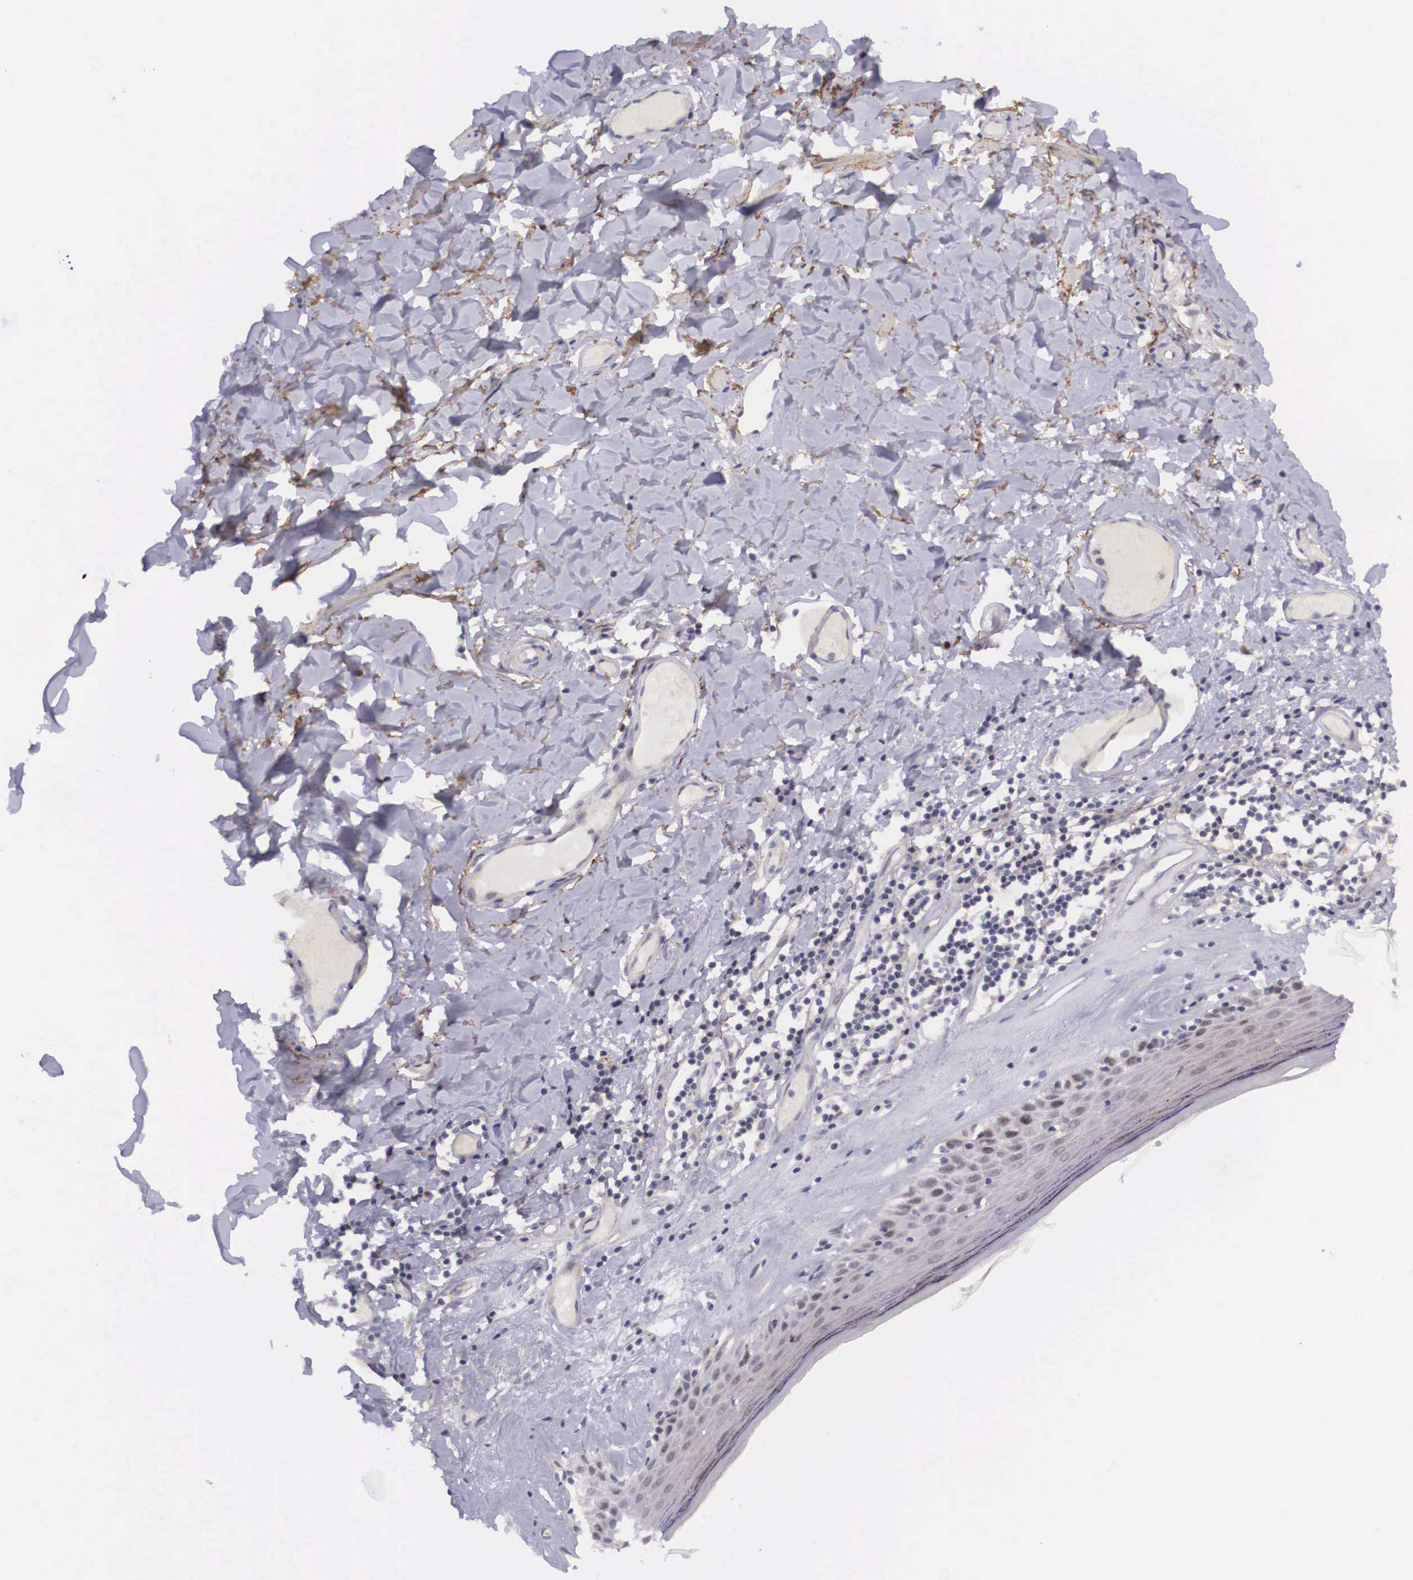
{"staining": {"intensity": "moderate", "quantity": "25%-75%", "location": "cytoplasmic/membranous"}, "tissue": "skin", "cell_type": "Epidermal cells", "image_type": "normal", "snomed": [{"axis": "morphology", "description": "Normal tissue, NOS"}, {"axis": "topography", "description": "Vascular tissue"}, {"axis": "topography", "description": "Vulva"}, {"axis": "topography", "description": "Peripheral nerve tissue"}], "caption": "The image displays immunohistochemical staining of normal skin. There is moderate cytoplasmic/membranous staining is present in approximately 25%-75% of epidermal cells.", "gene": "EMID1", "patient": {"sex": "female", "age": 86}}